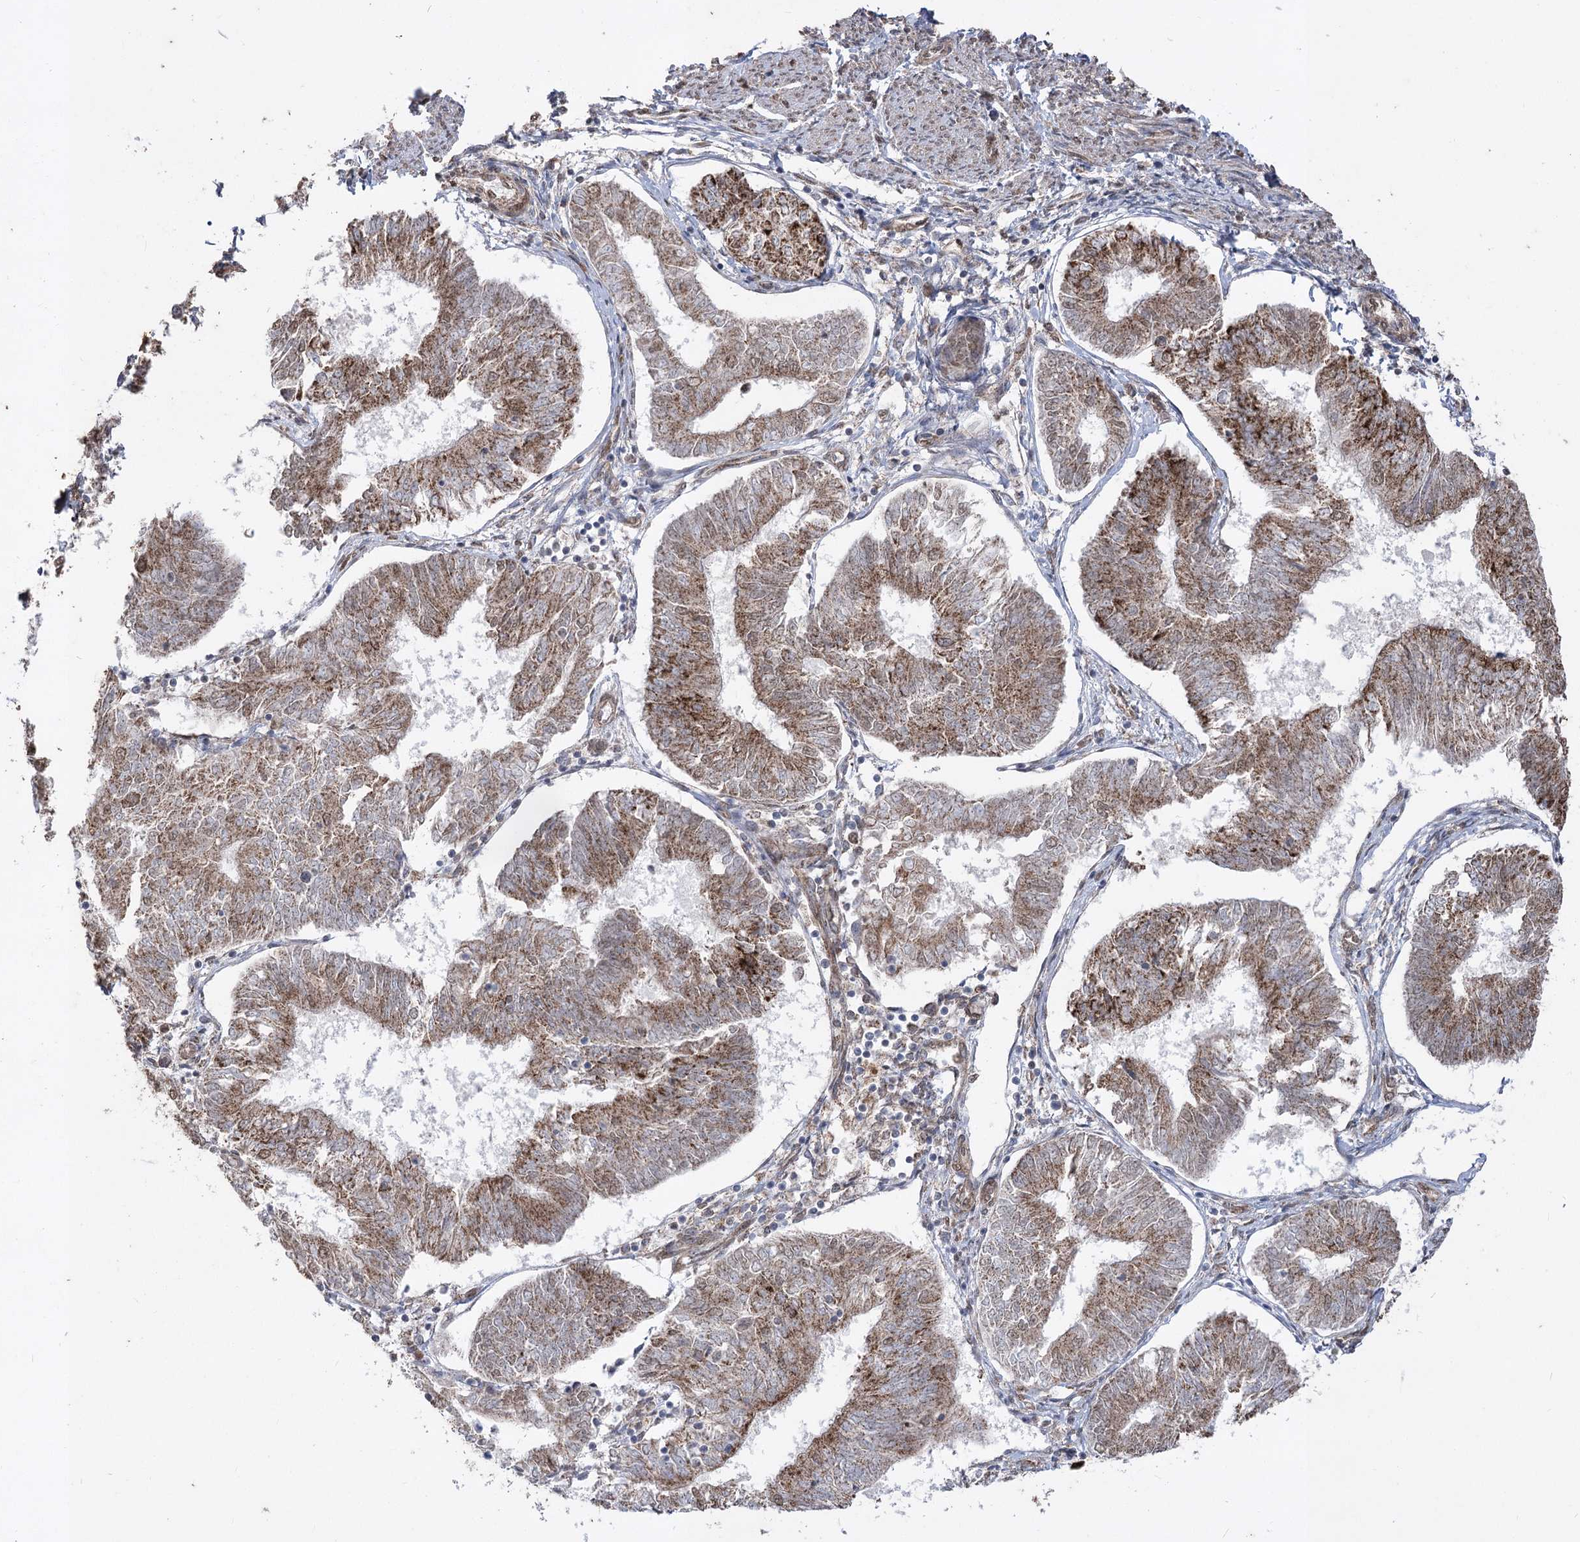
{"staining": {"intensity": "strong", "quantity": ">75%", "location": "cytoplasmic/membranous"}, "tissue": "endometrial cancer", "cell_type": "Tumor cells", "image_type": "cancer", "snomed": [{"axis": "morphology", "description": "Adenocarcinoma, NOS"}, {"axis": "topography", "description": "Endometrium"}], "caption": "Adenocarcinoma (endometrial) stained with a protein marker exhibits strong staining in tumor cells.", "gene": "ZSCAN23", "patient": {"sex": "female", "age": 58}}